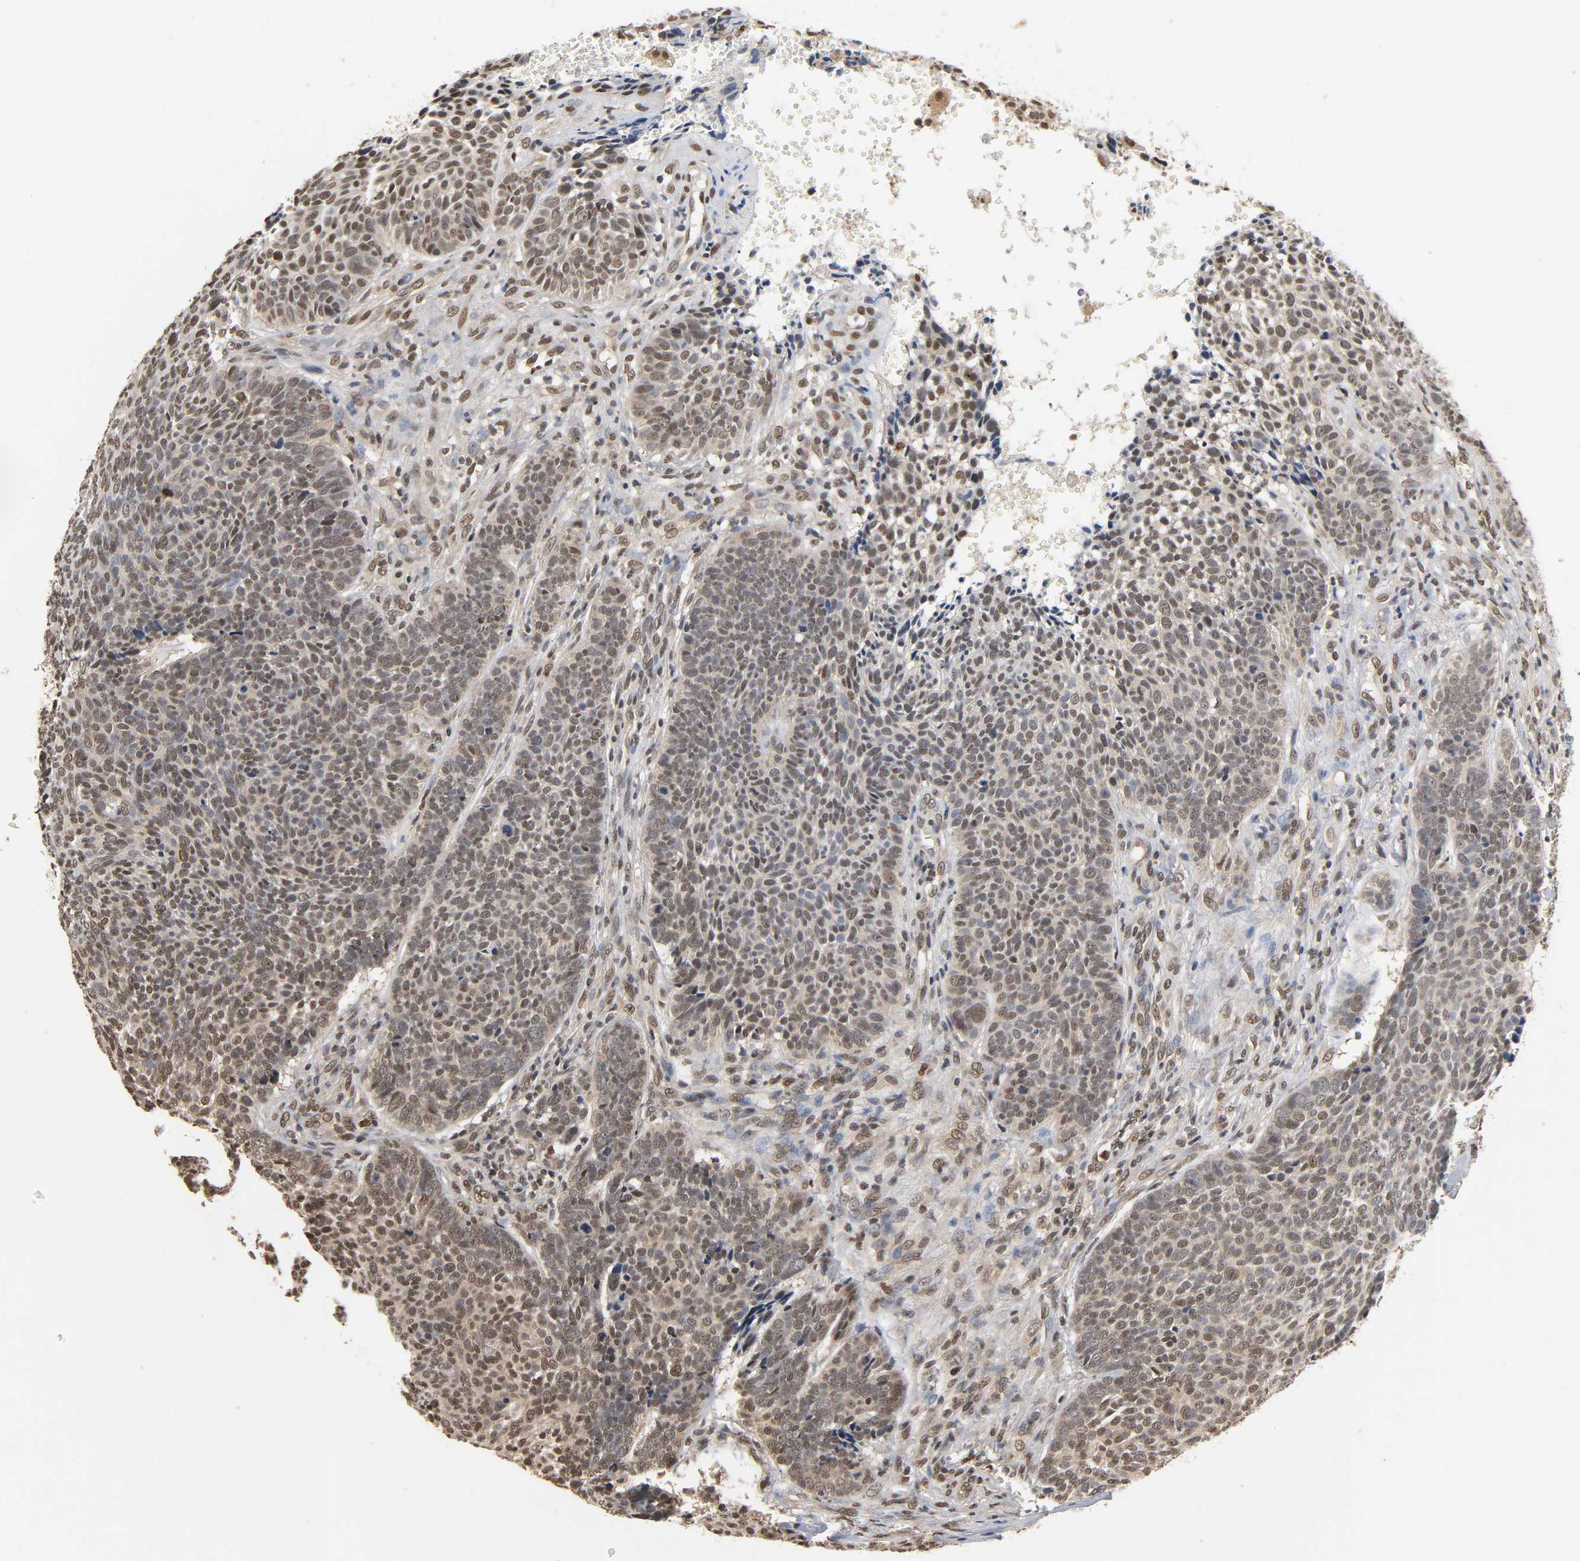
{"staining": {"intensity": "weak", "quantity": "25%-75%", "location": "nuclear"}, "tissue": "skin cancer", "cell_type": "Tumor cells", "image_type": "cancer", "snomed": [{"axis": "morphology", "description": "Basal cell carcinoma"}, {"axis": "topography", "description": "Skin"}], "caption": "Immunohistochemical staining of human basal cell carcinoma (skin) displays weak nuclear protein staining in approximately 25%-75% of tumor cells.", "gene": "UBC", "patient": {"sex": "male", "age": 84}}